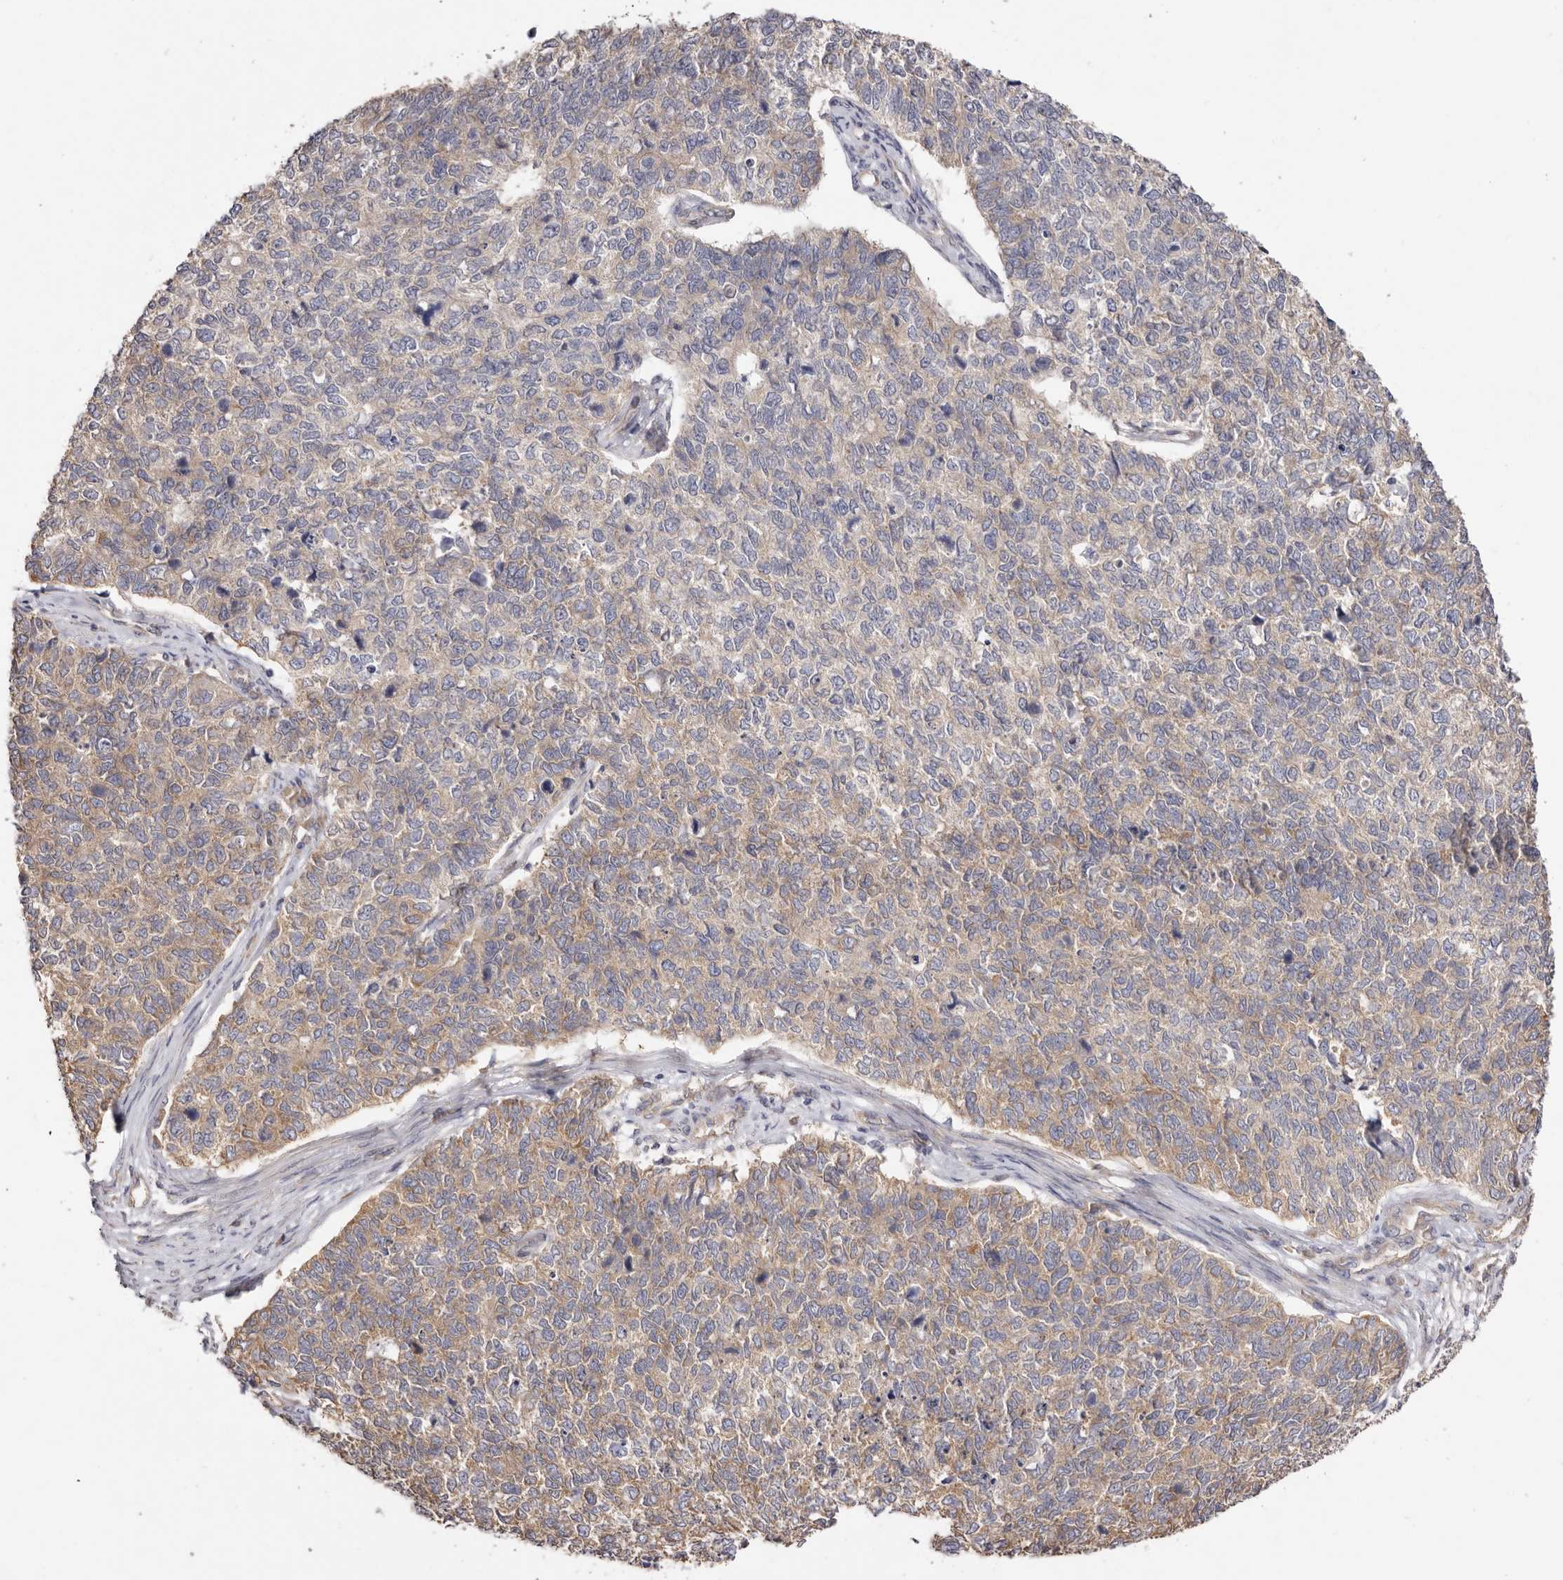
{"staining": {"intensity": "weak", "quantity": "25%-75%", "location": "cytoplasmic/membranous"}, "tissue": "cervical cancer", "cell_type": "Tumor cells", "image_type": "cancer", "snomed": [{"axis": "morphology", "description": "Squamous cell carcinoma, NOS"}, {"axis": "topography", "description": "Cervix"}], "caption": "This image shows immunohistochemistry (IHC) staining of human cervical squamous cell carcinoma, with low weak cytoplasmic/membranous expression in about 25%-75% of tumor cells.", "gene": "FAM167B", "patient": {"sex": "female", "age": 63}}